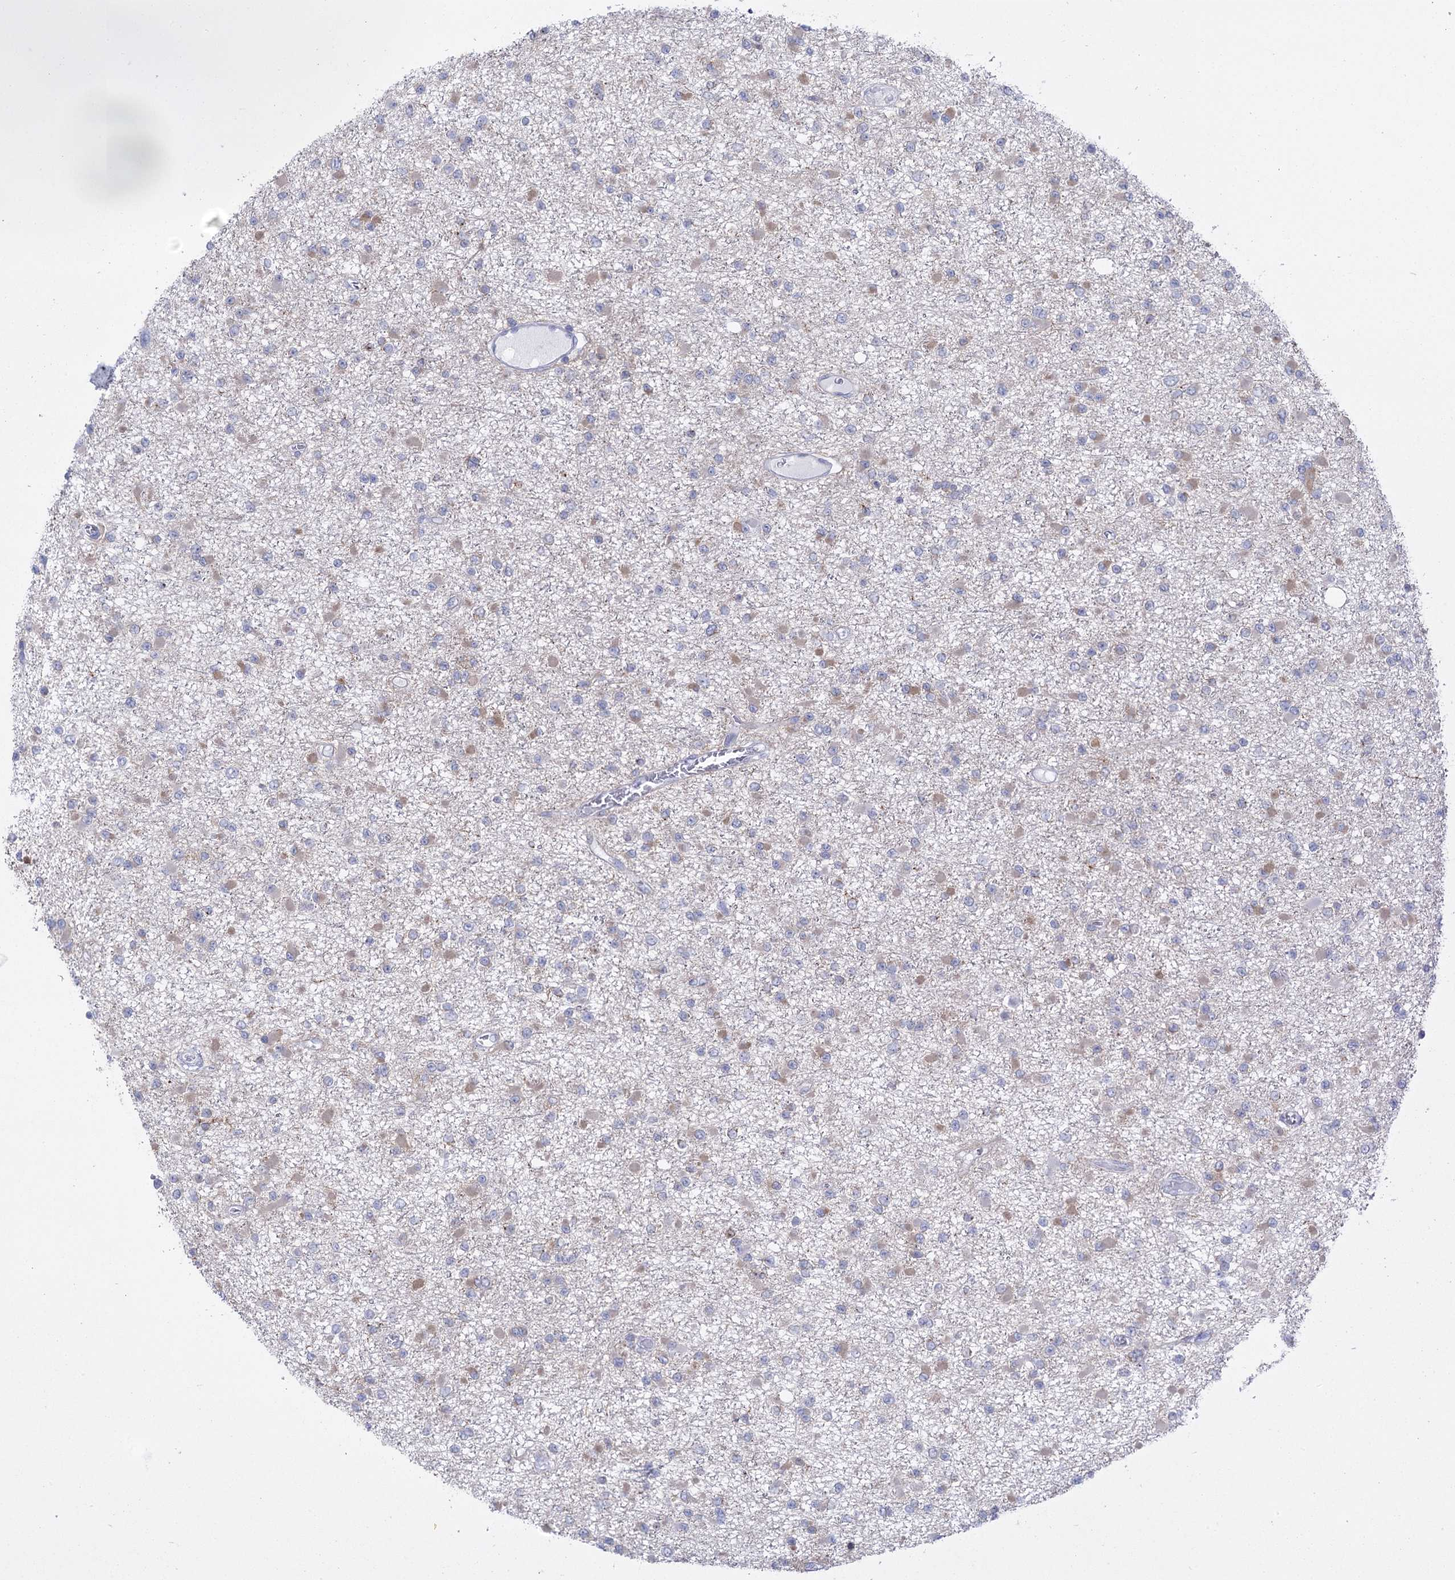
{"staining": {"intensity": "weak", "quantity": "<25%", "location": "cytoplasmic/membranous"}, "tissue": "glioma", "cell_type": "Tumor cells", "image_type": "cancer", "snomed": [{"axis": "morphology", "description": "Glioma, malignant, Low grade"}, {"axis": "topography", "description": "Brain"}], "caption": "This is an immunohistochemistry image of glioma. There is no staining in tumor cells.", "gene": "CCDC88A", "patient": {"sex": "female", "age": 22}}